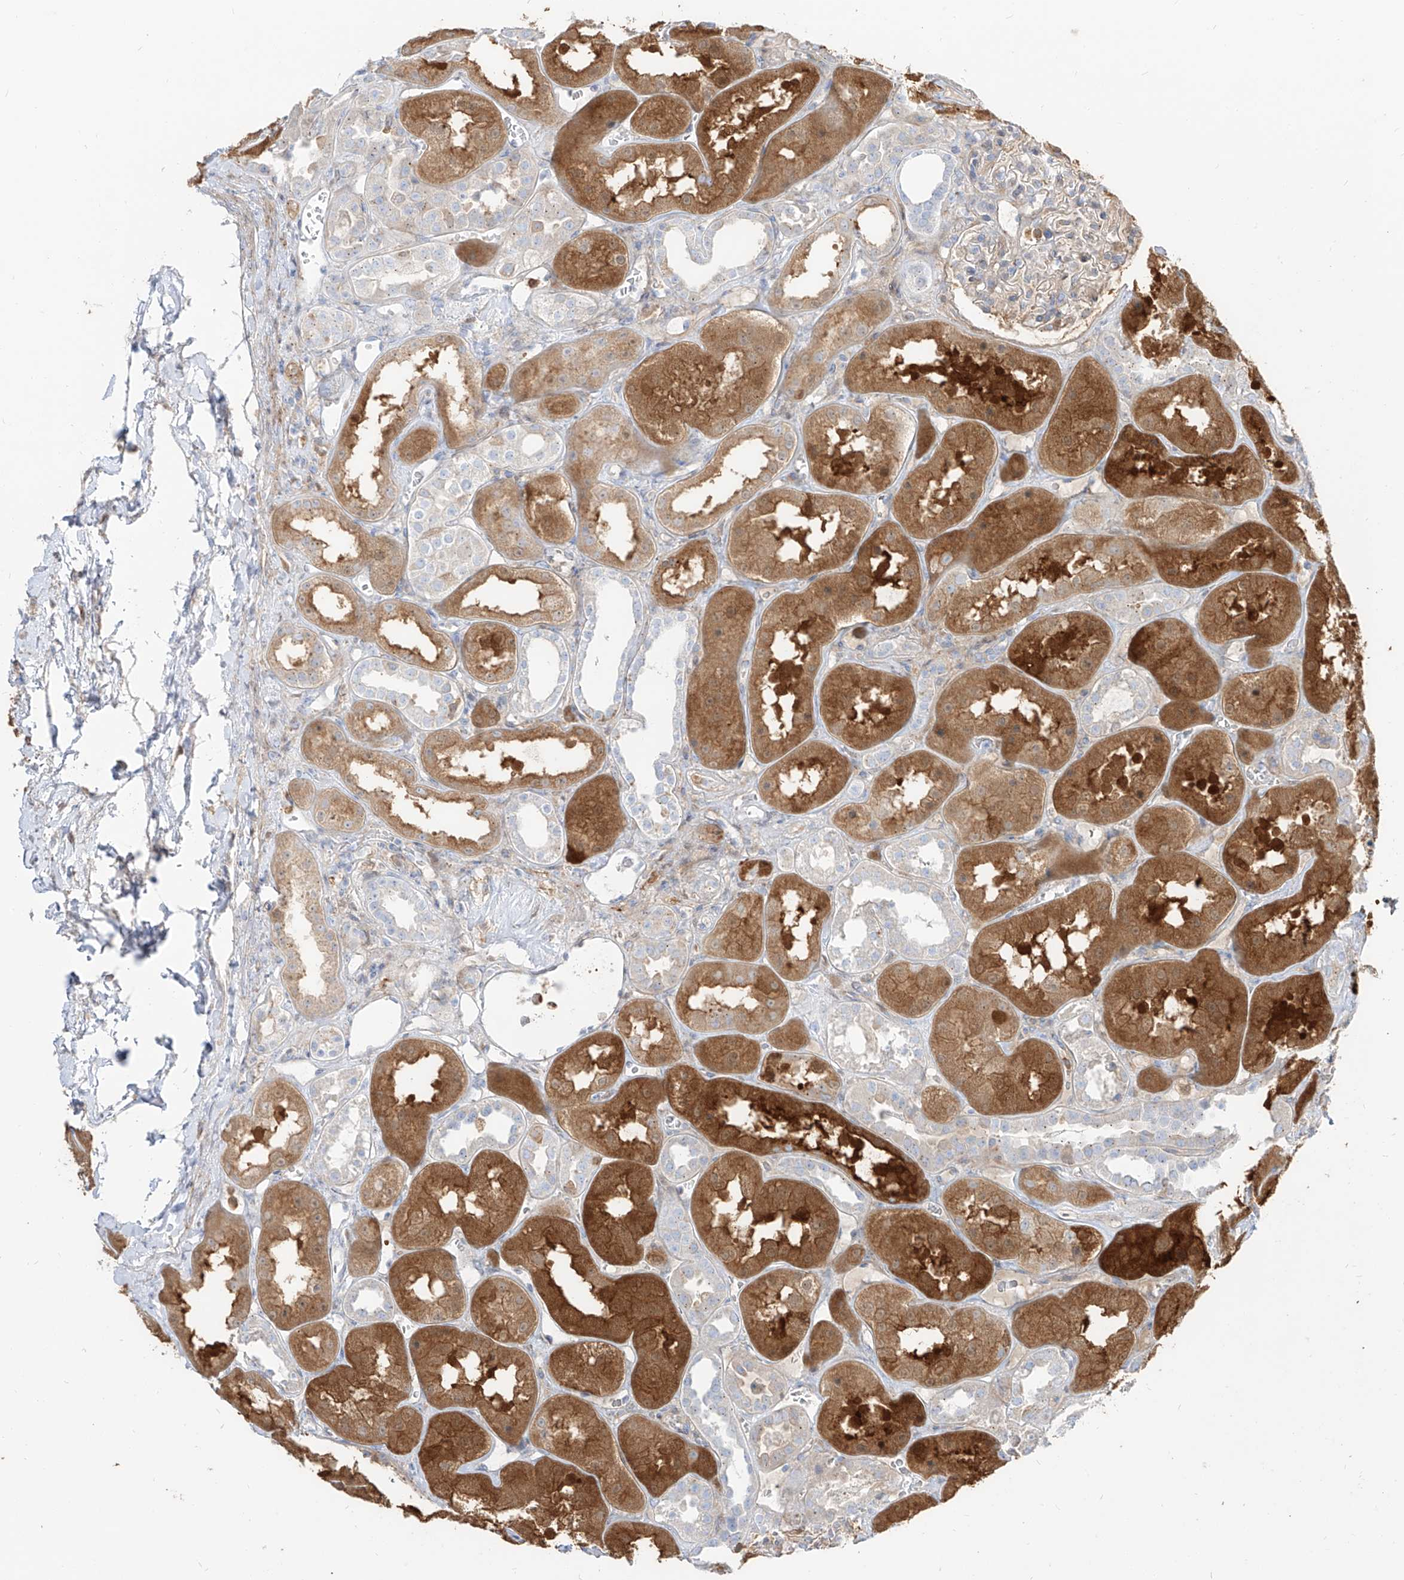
{"staining": {"intensity": "weak", "quantity": "<25%", "location": "cytoplasmic/membranous"}, "tissue": "kidney", "cell_type": "Cells in glomeruli", "image_type": "normal", "snomed": [{"axis": "morphology", "description": "Normal tissue, NOS"}, {"axis": "topography", "description": "Kidney"}], "caption": "This is an IHC micrograph of normal kidney. There is no positivity in cells in glomeruli.", "gene": "KYNU", "patient": {"sex": "male", "age": 70}}